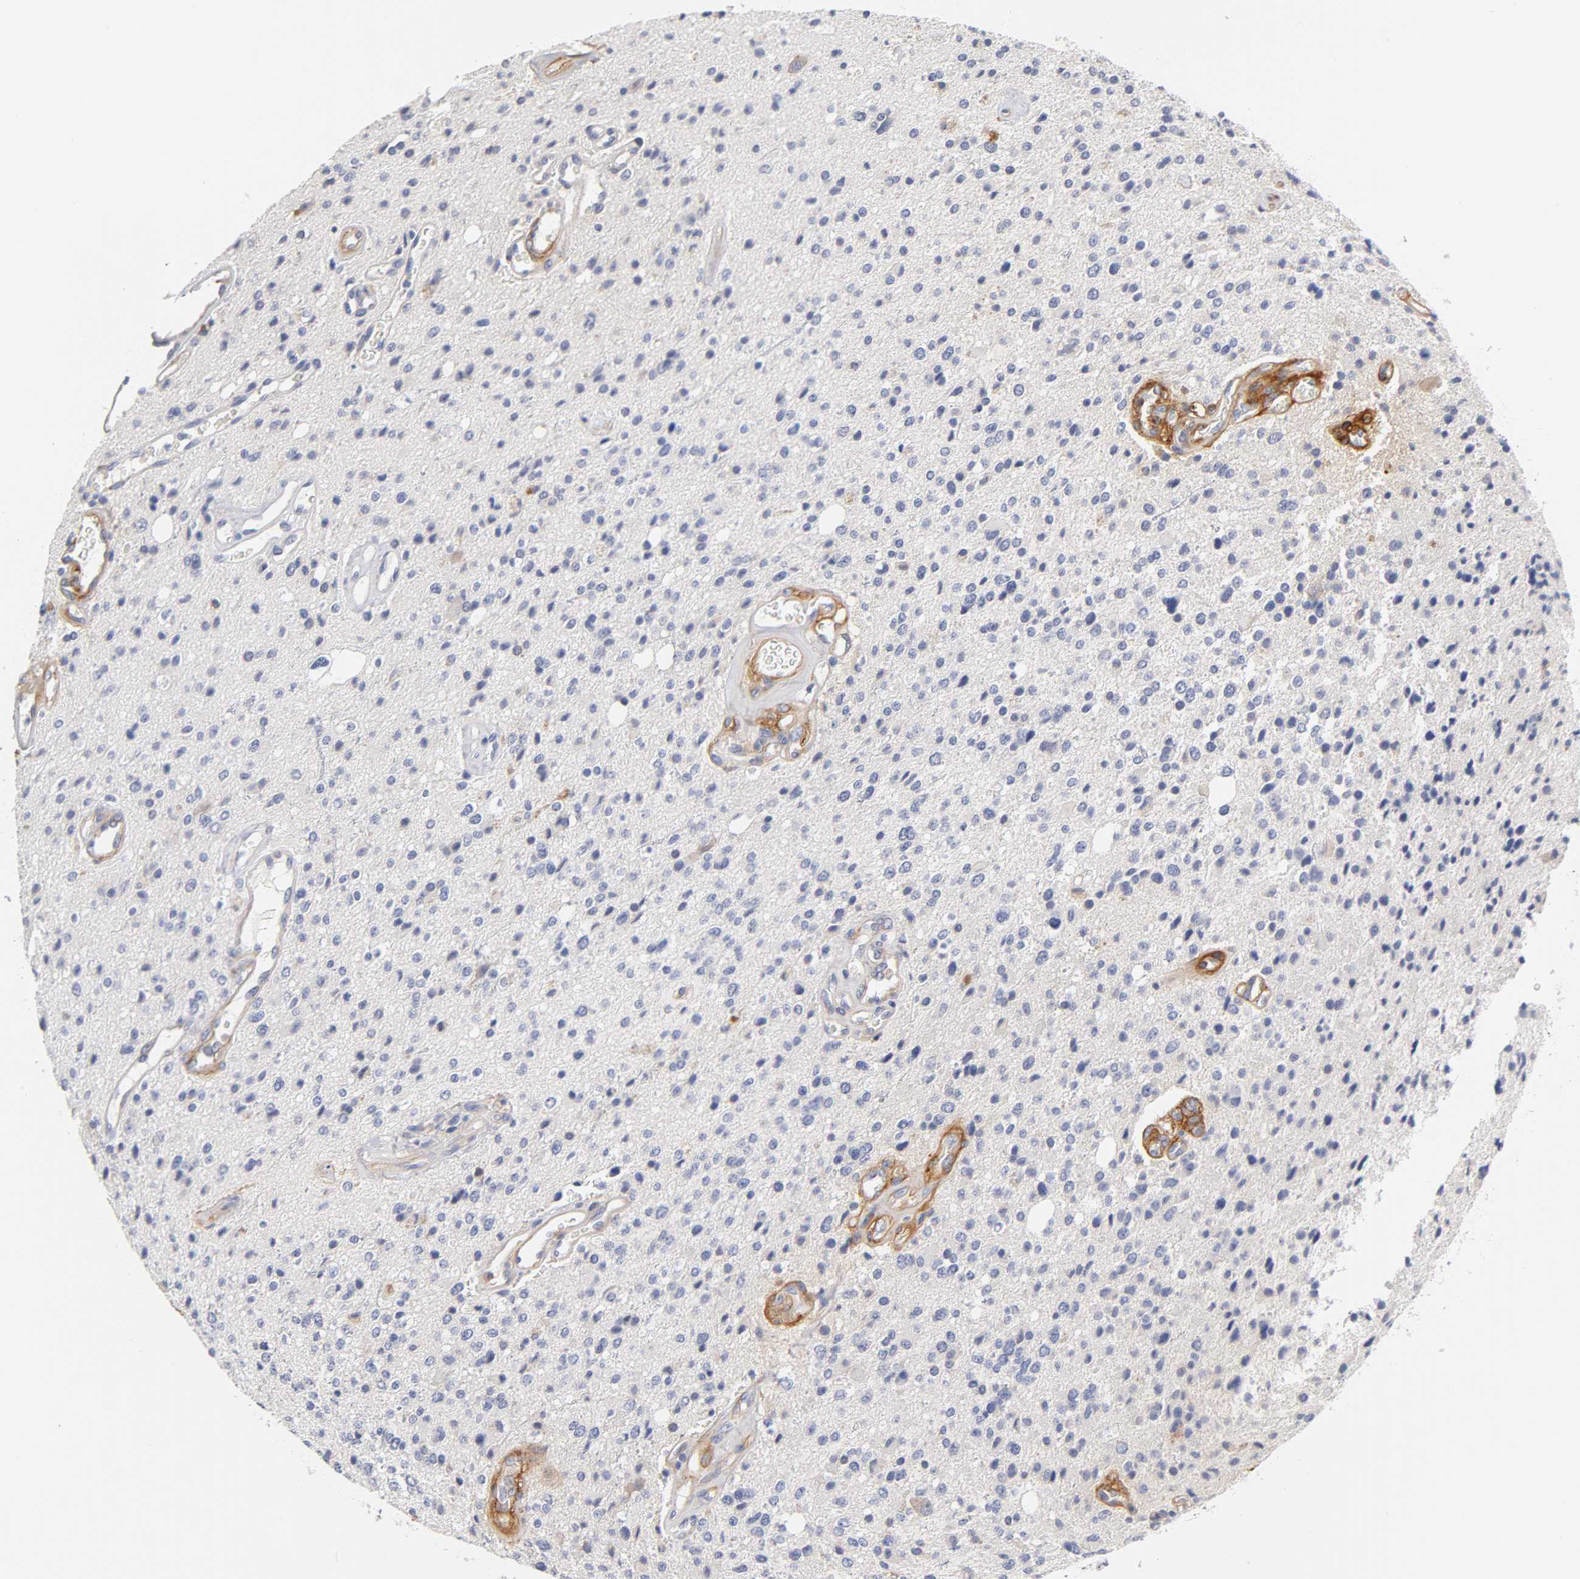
{"staining": {"intensity": "negative", "quantity": "none", "location": "none"}, "tissue": "glioma", "cell_type": "Tumor cells", "image_type": "cancer", "snomed": [{"axis": "morphology", "description": "Glioma, malignant, High grade"}, {"axis": "topography", "description": "Brain"}], "caption": "This is an IHC histopathology image of malignant high-grade glioma. There is no staining in tumor cells.", "gene": "LAMB1", "patient": {"sex": "male", "age": 47}}